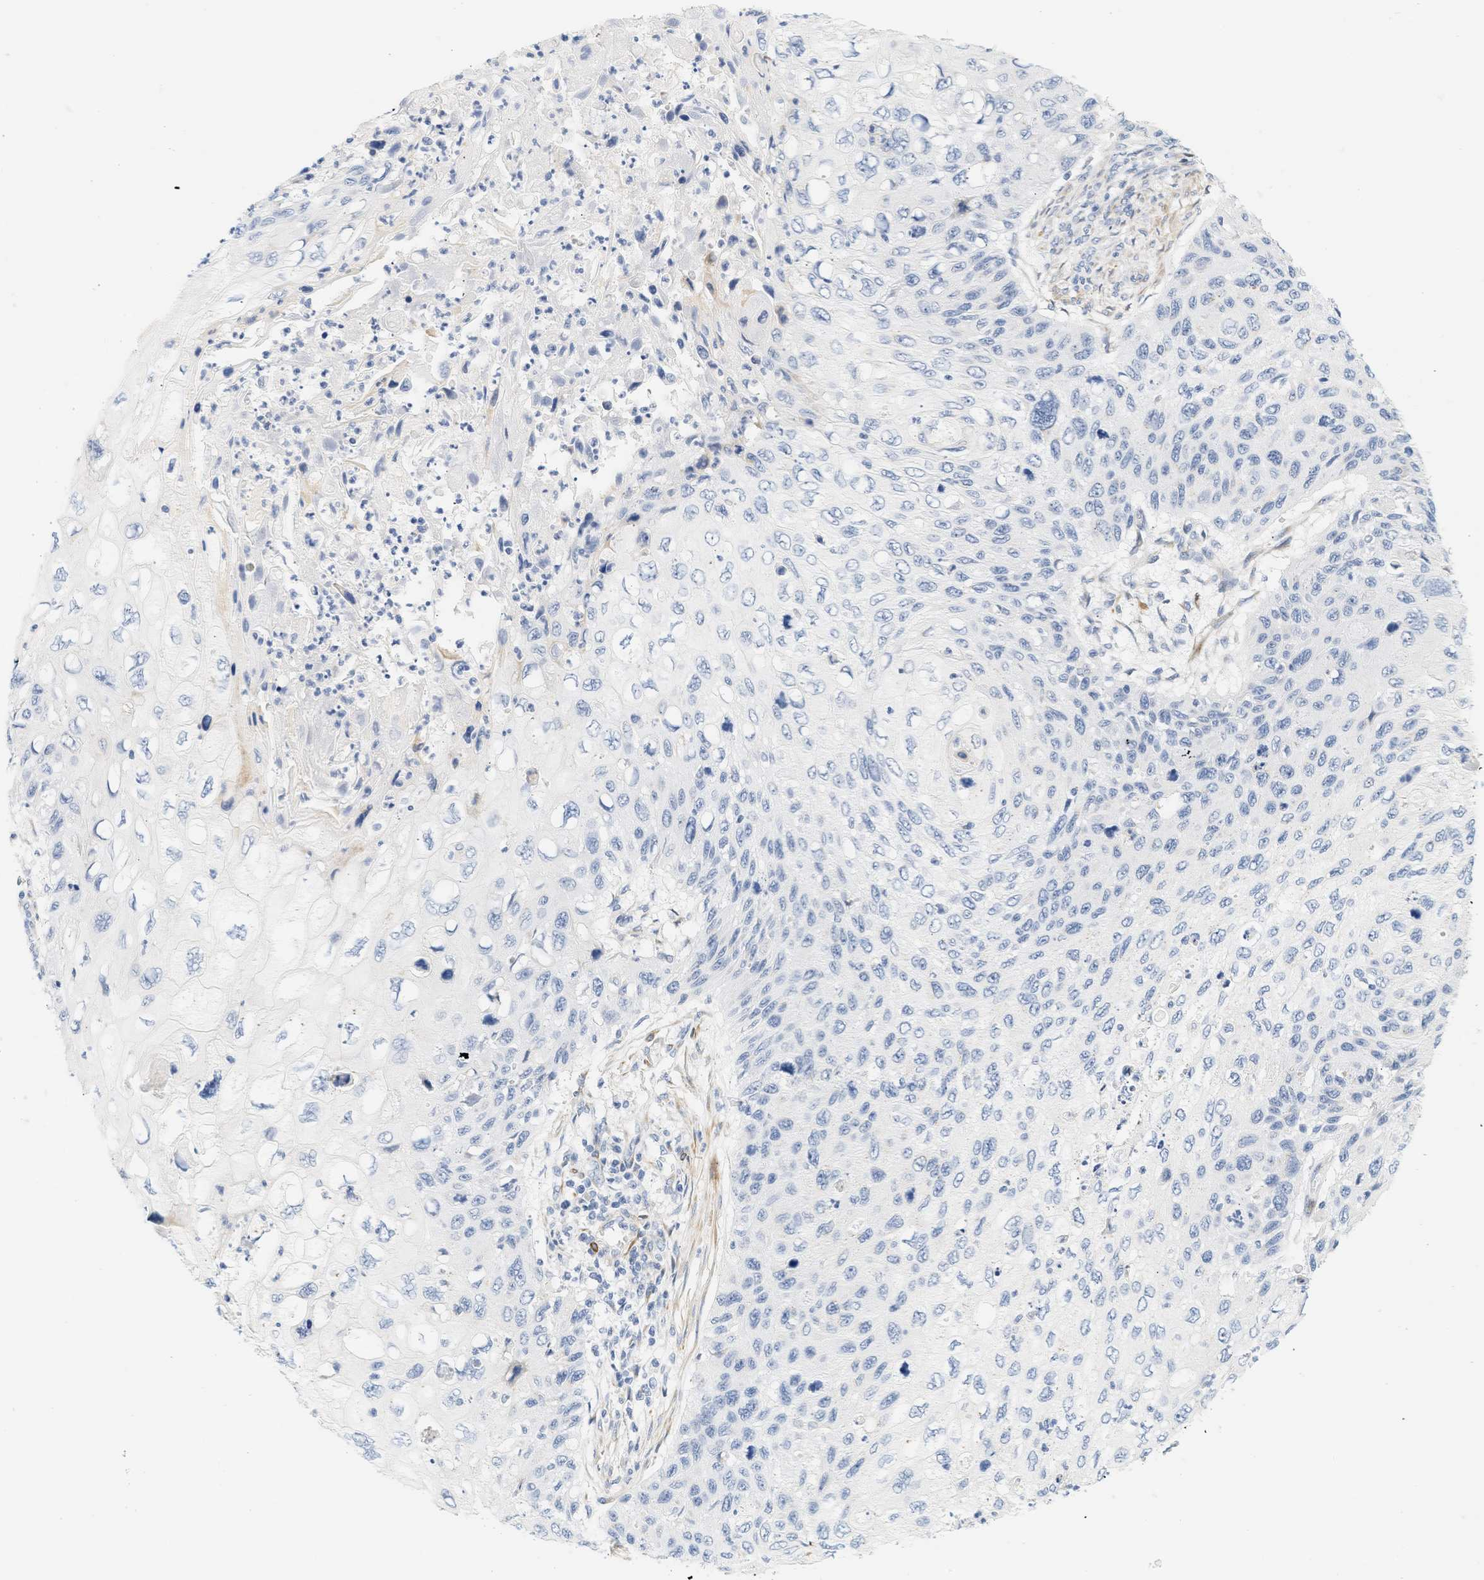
{"staining": {"intensity": "negative", "quantity": "none", "location": "none"}, "tissue": "cervical cancer", "cell_type": "Tumor cells", "image_type": "cancer", "snomed": [{"axis": "morphology", "description": "Squamous cell carcinoma, NOS"}, {"axis": "topography", "description": "Cervix"}], "caption": "This is an immunohistochemistry (IHC) micrograph of human cervical cancer. There is no staining in tumor cells.", "gene": "SLC30A7", "patient": {"sex": "female", "age": 70}}